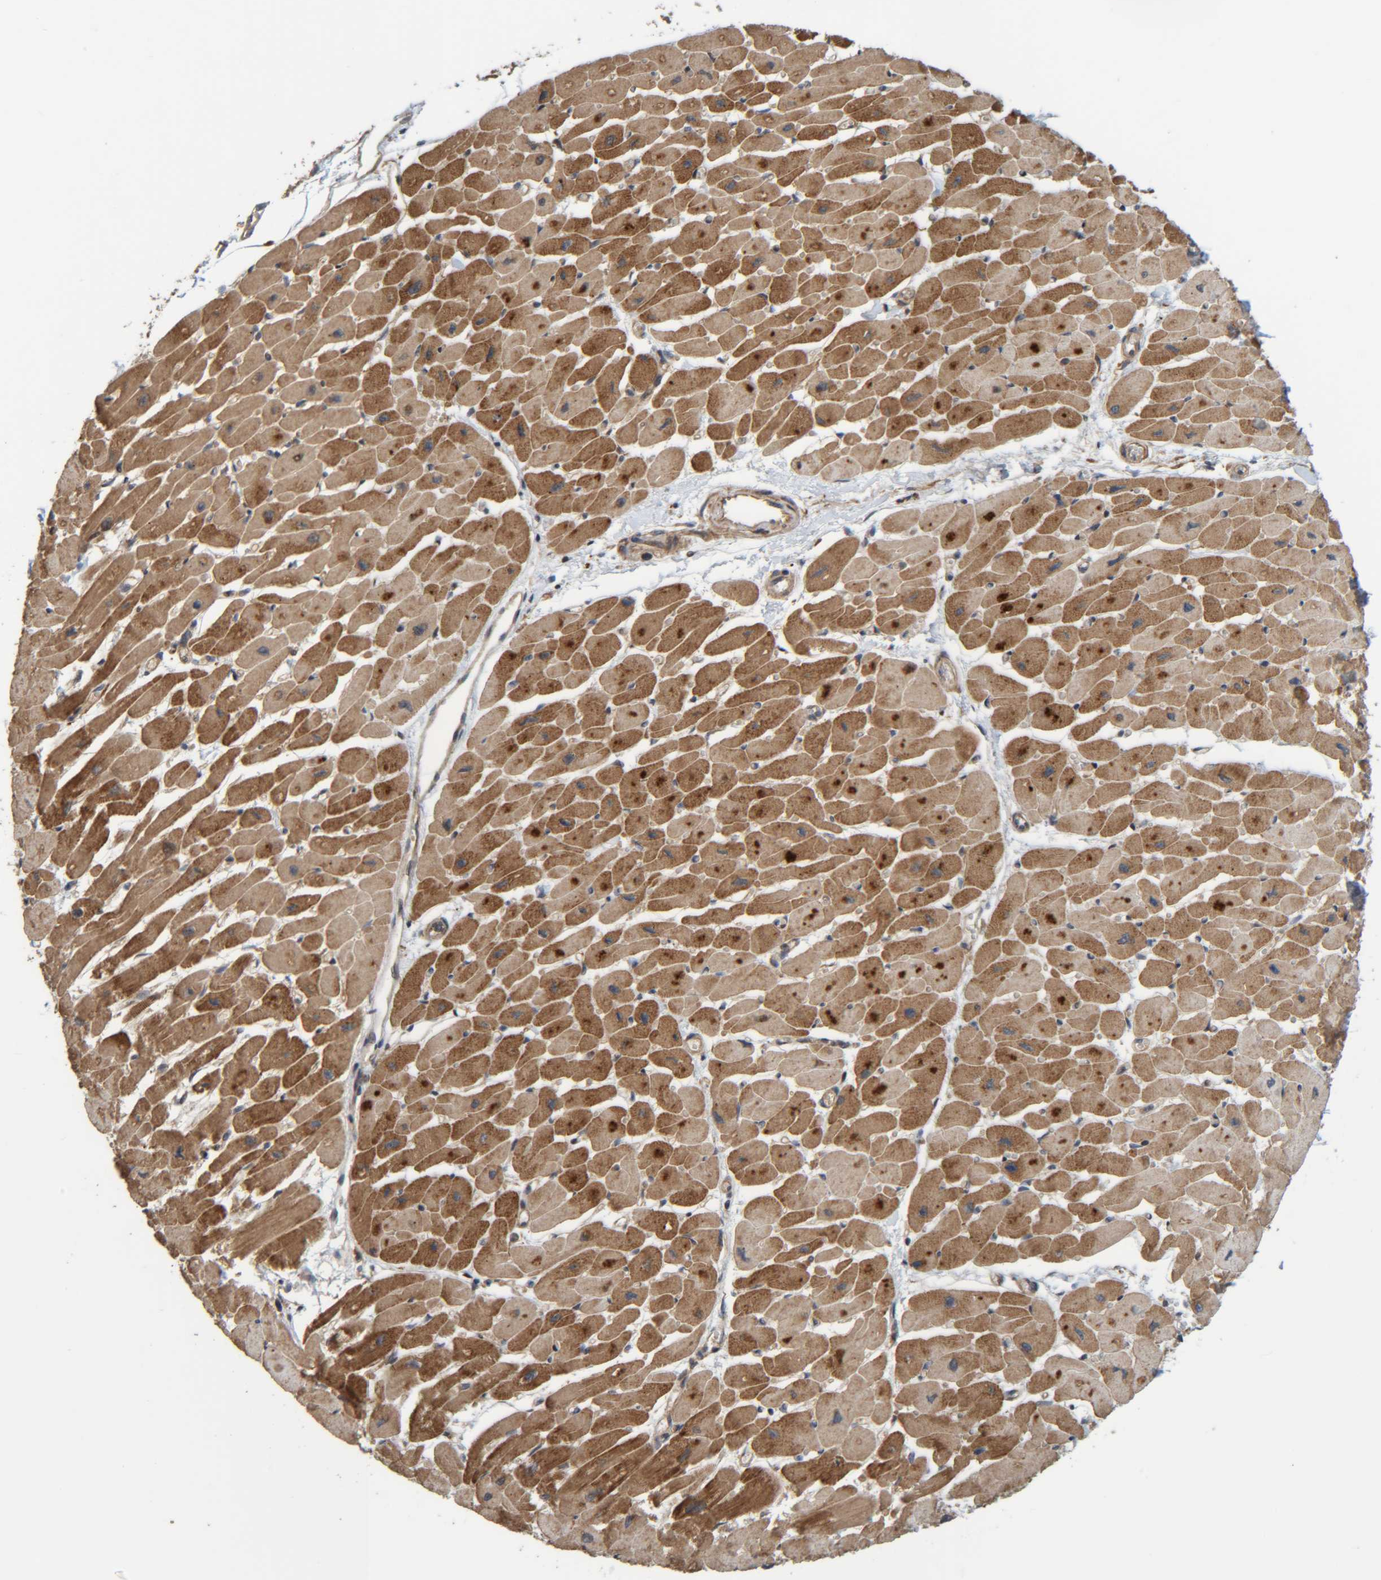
{"staining": {"intensity": "strong", "quantity": ">75%", "location": "cytoplasmic/membranous"}, "tissue": "heart muscle", "cell_type": "Cardiomyocytes", "image_type": "normal", "snomed": [{"axis": "morphology", "description": "Normal tissue, NOS"}, {"axis": "topography", "description": "Heart"}], "caption": "Protein staining demonstrates strong cytoplasmic/membranous expression in approximately >75% of cardiomyocytes in unremarkable heart muscle.", "gene": "CCDC57", "patient": {"sex": "female", "age": 54}}